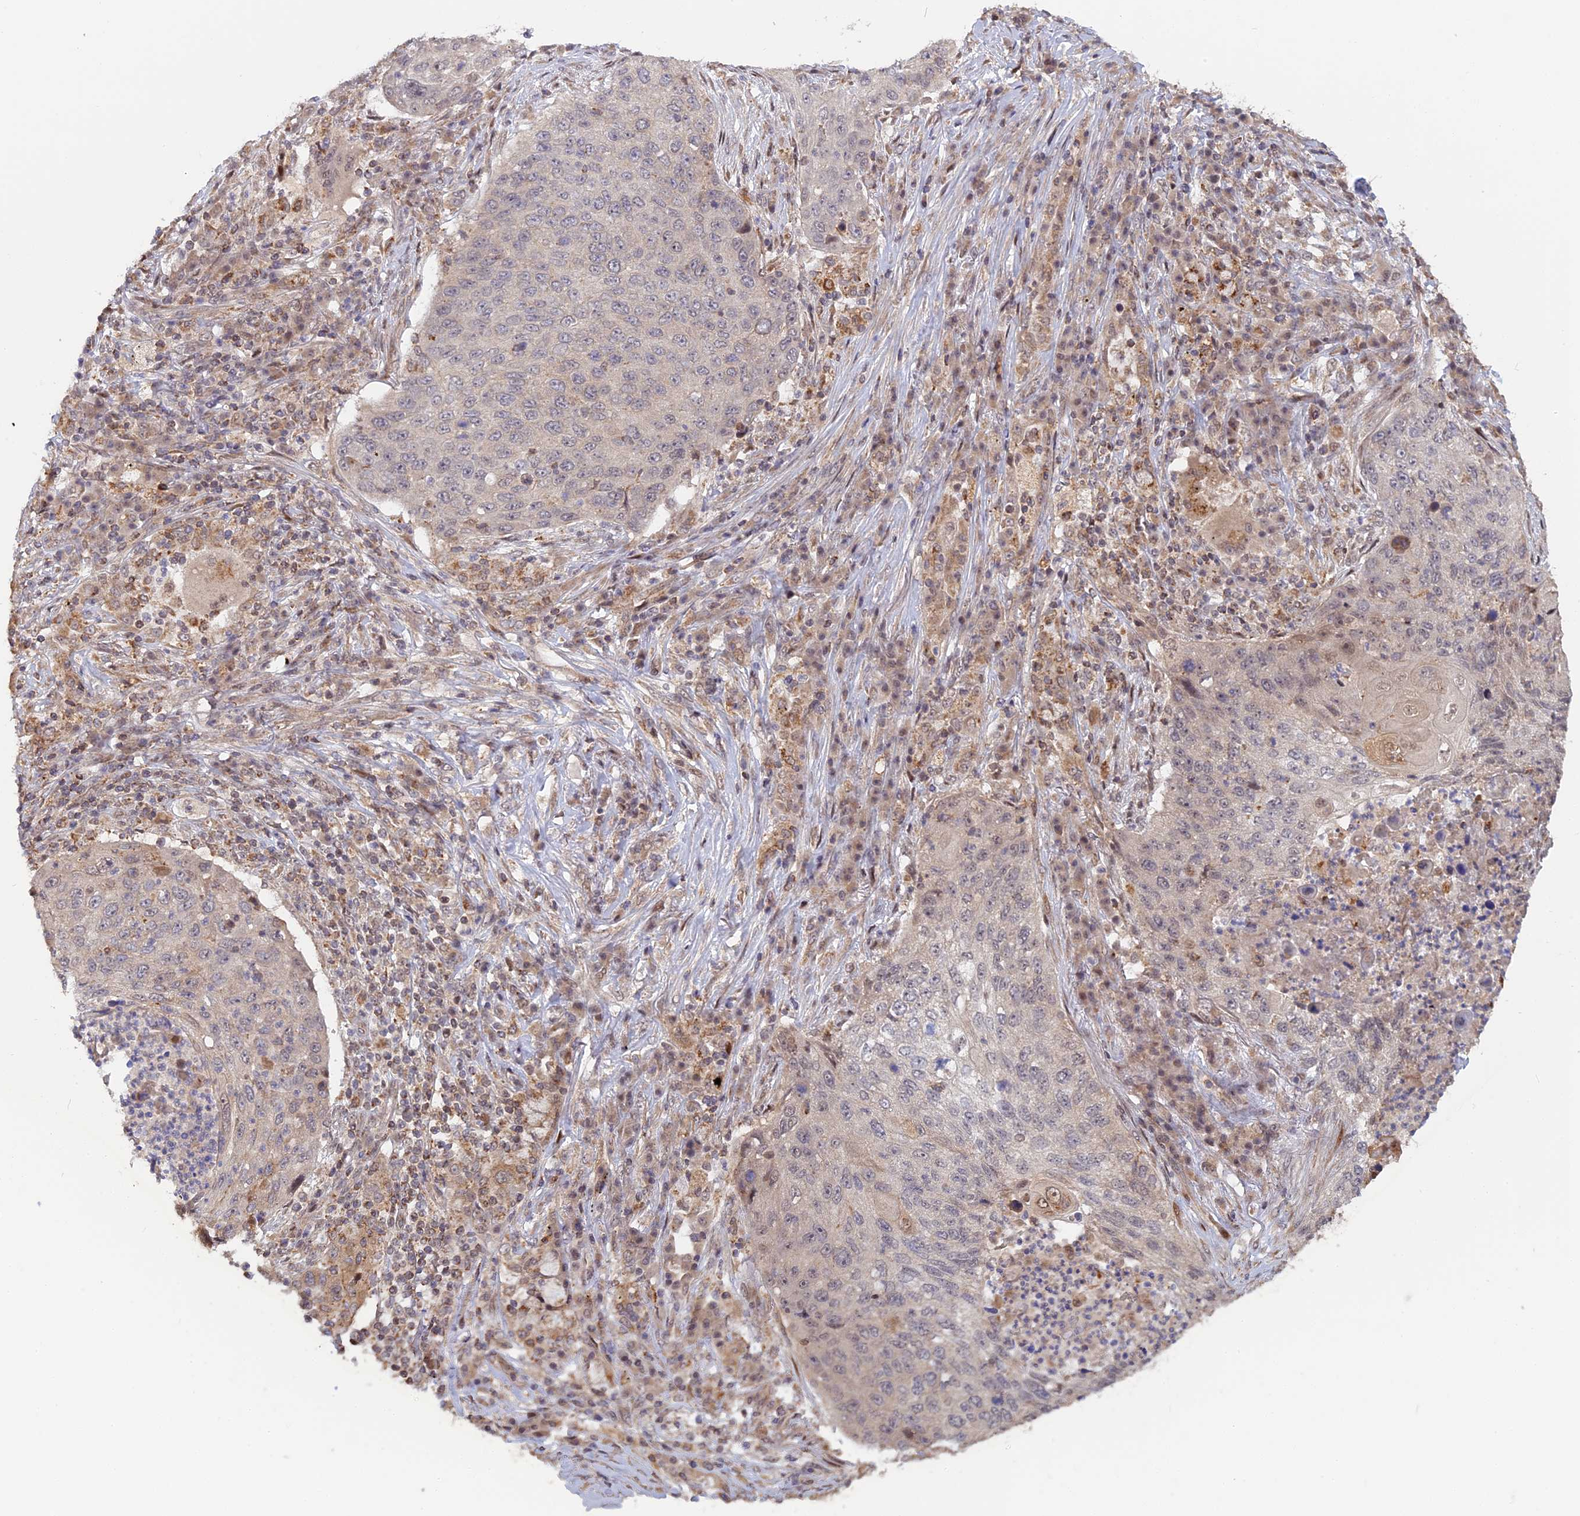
{"staining": {"intensity": "negative", "quantity": "none", "location": "none"}, "tissue": "lung cancer", "cell_type": "Tumor cells", "image_type": "cancer", "snomed": [{"axis": "morphology", "description": "Squamous cell carcinoma, NOS"}, {"axis": "topography", "description": "Lung"}], "caption": "The image displays no staining of tumor cells in lung cancer (squamous cell carcinoma).", "gene": "GSKIP", "patient": {"sex": "female", "age": 63}}